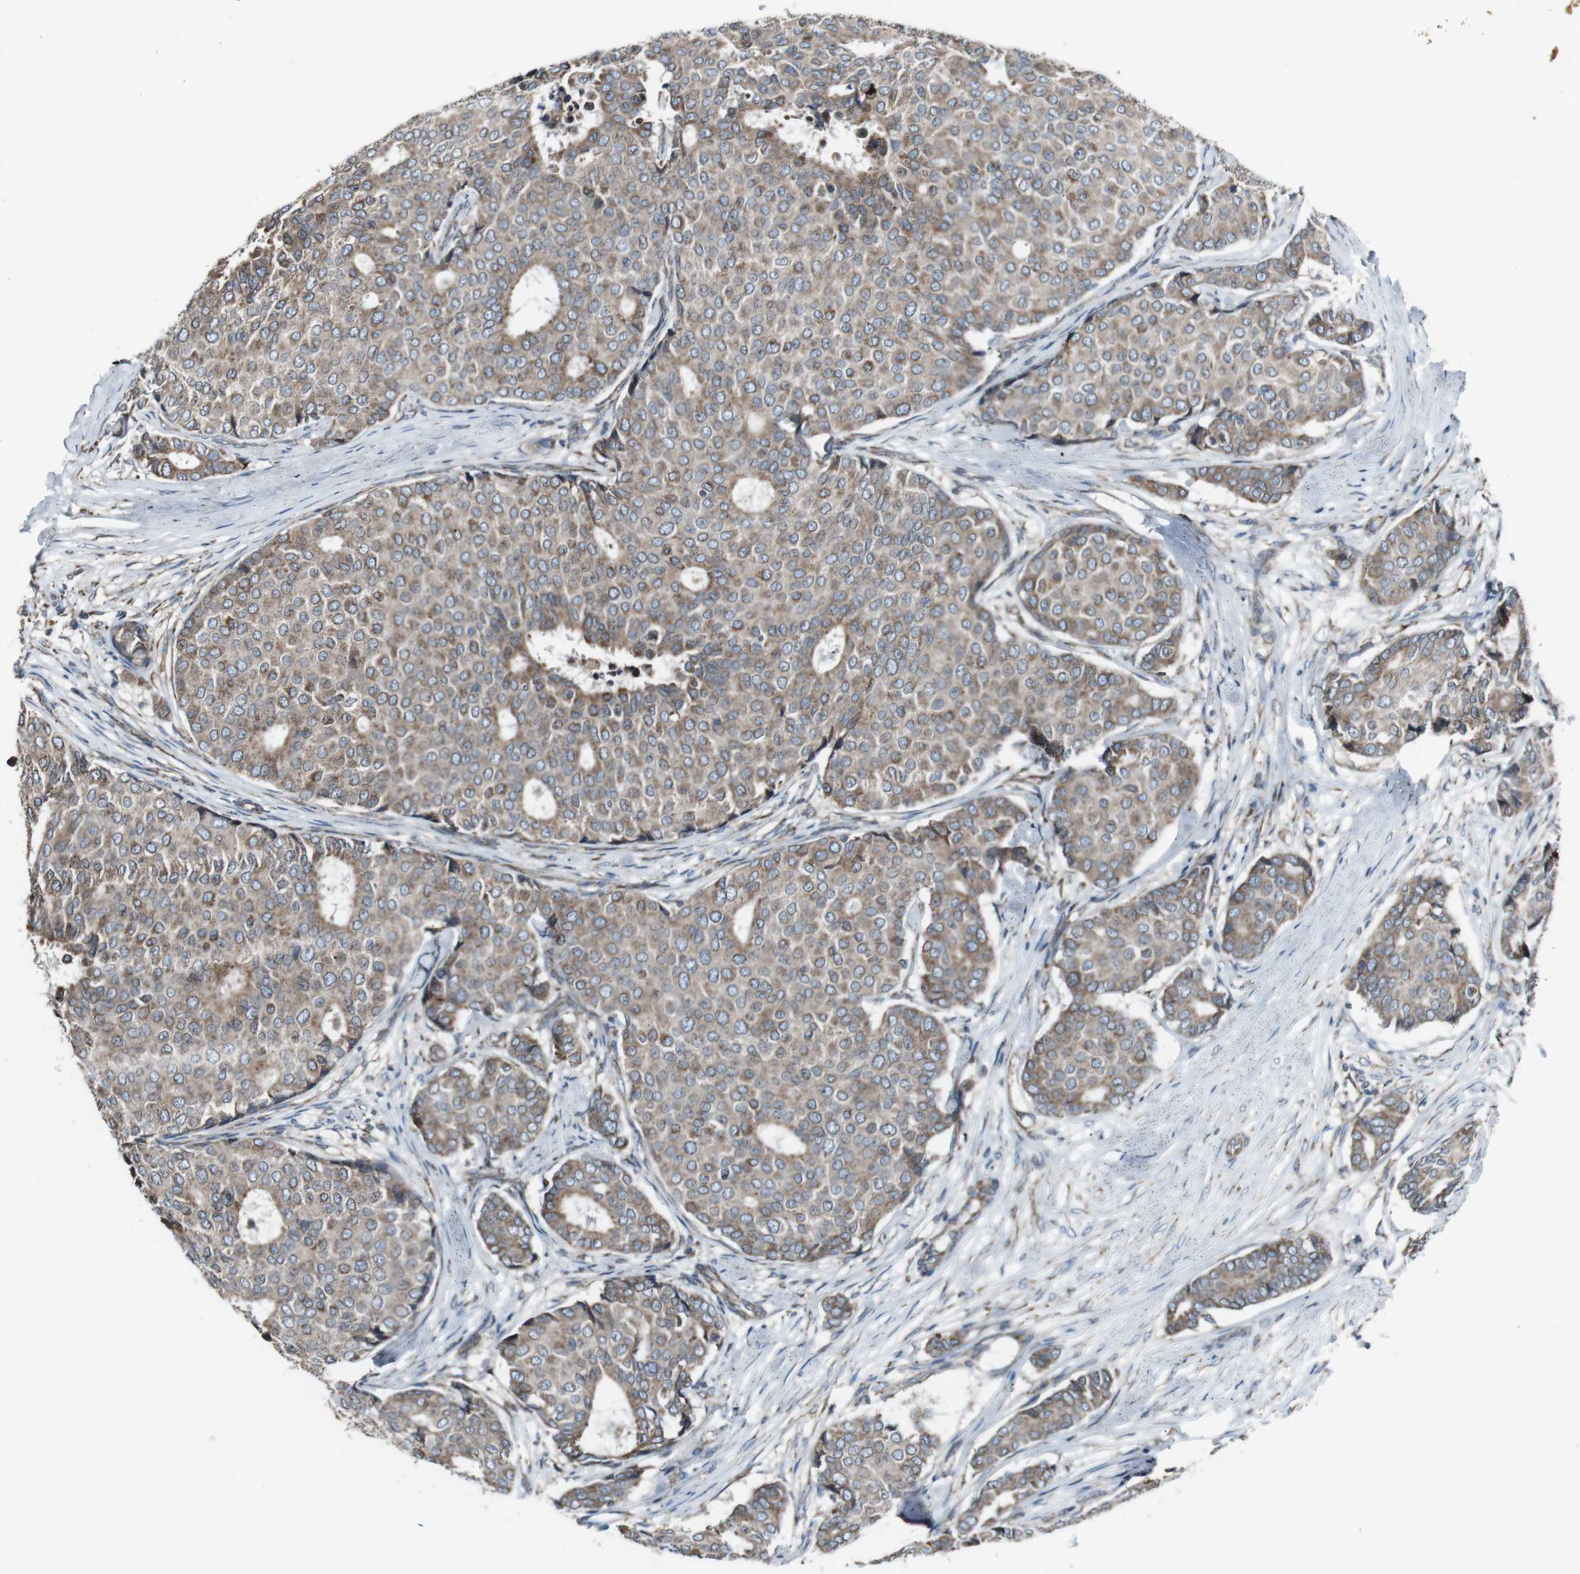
{"staining": {"intensity": "moderate", "quantity": ">75%", "location": "cytoplasmic/membranous"}, "tissue": "breast cancer", "cell_type": "Tumor cells", "image_type": "cancer", "snomed": [{"axis": "morphology", "description": "Duct carcinoma"}, {"axis": "topography", "description": "Breast"}], "caption": "This micrograph demonstrates breast cancer stained with immunohistochemistry to label a protein in brown. The cytoplasmic/membranous of tumor cells show moderate positivity for the protein. Nuclei are counter-stained blue.", "gene": "CISD2", "patient": {"sex": "female", "age": 75}}